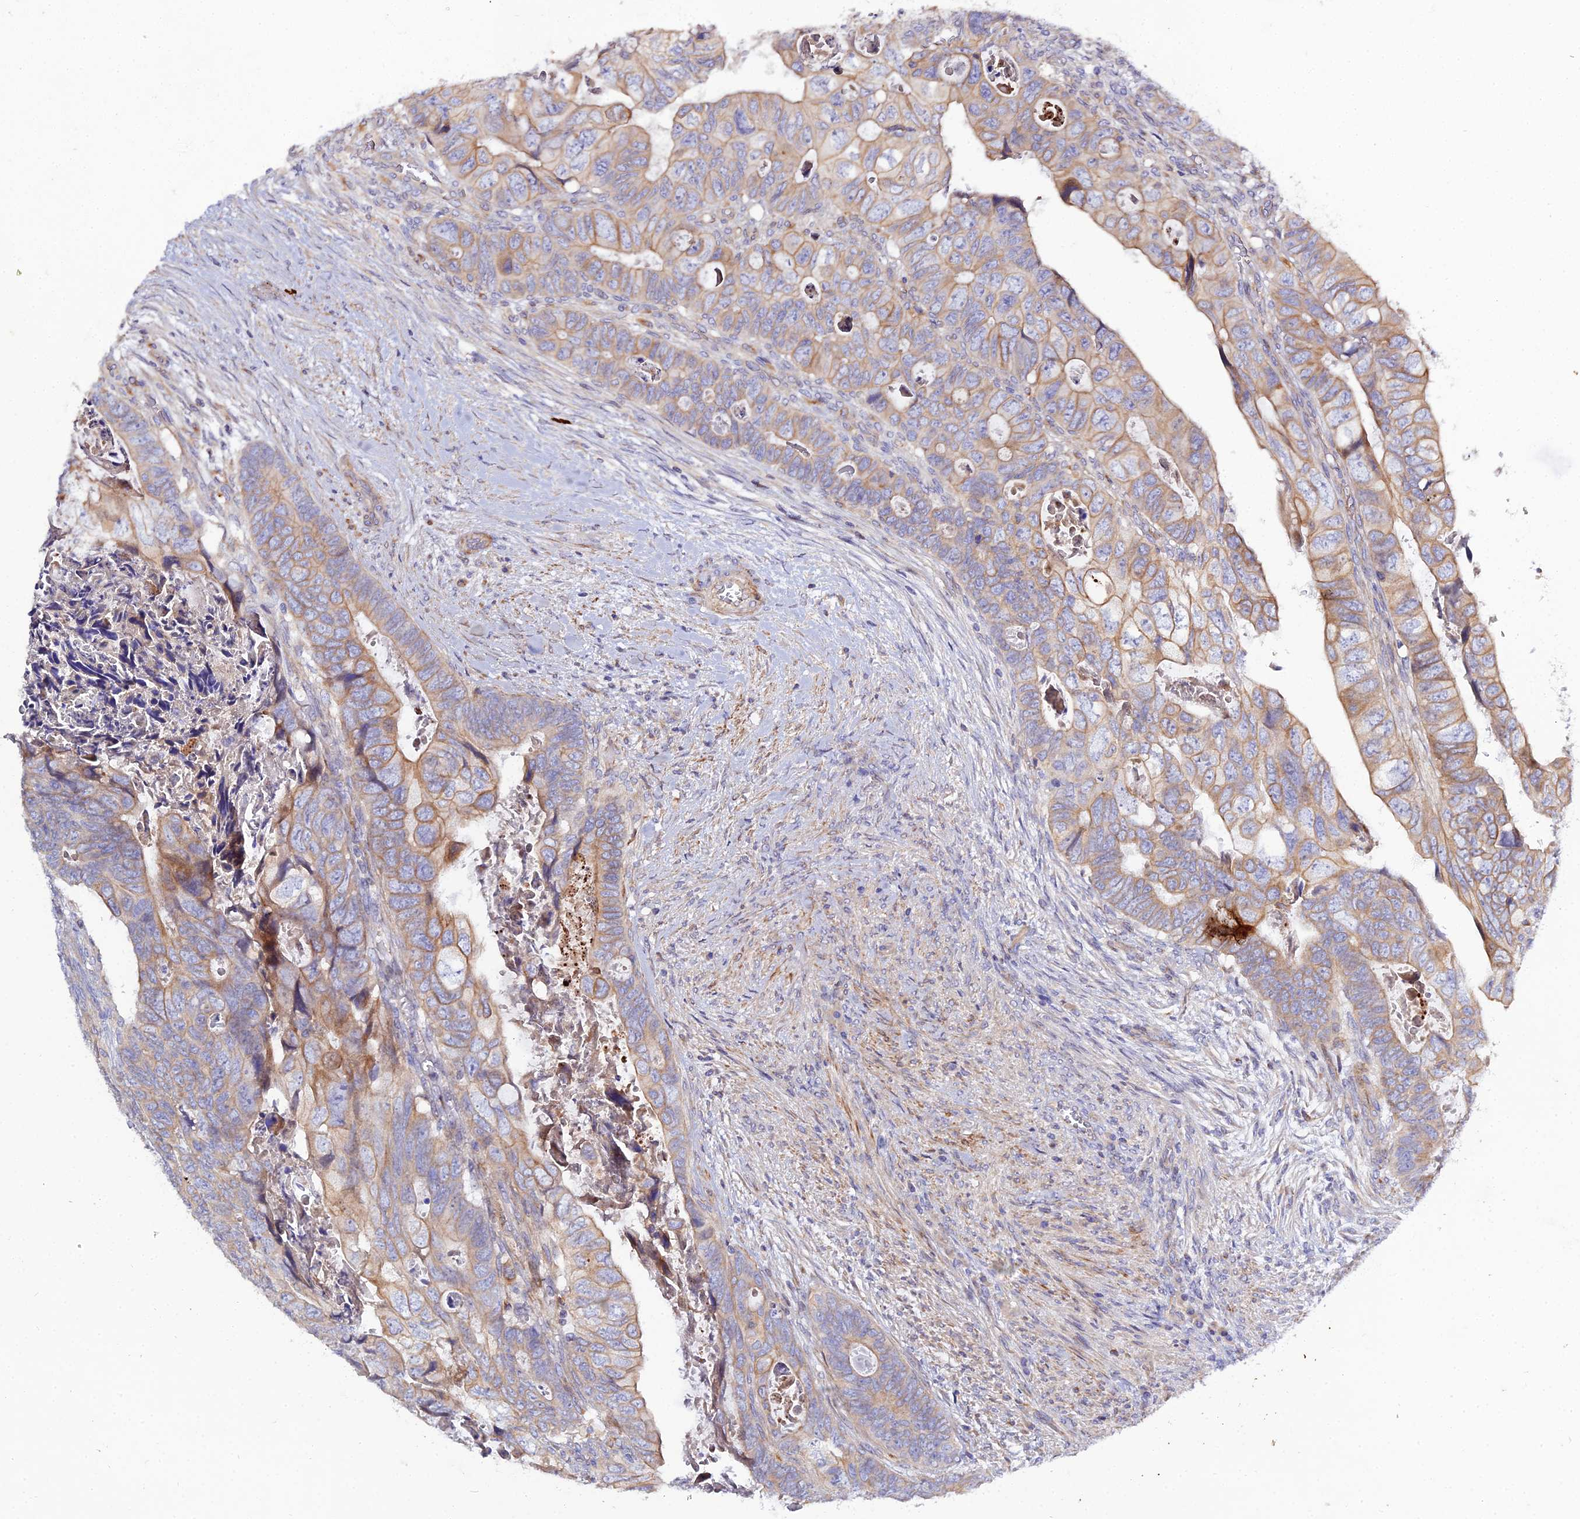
{"staining": {"intensity": "weak", "quantity": "25%-75%", "location": "cytoplasmic/membranous"}, "tissue": "colorectal cancer", "cell_type": "Tumor cells", "image_type": "cancer", "snomed": [{"axis": "morphology", "description": "Adenocarcinoma, NOS"}, {"axis": "topography", "description": "Rectum"}], "caption": "Colorectal cancer was stained to show a protein in brown. There is low levels of weak cytoplasmic/membranous expression in about 25%-75% of tumor cells.", "gene": "ARL6IP1", "patient": {"sex": "female", "age": 78}}